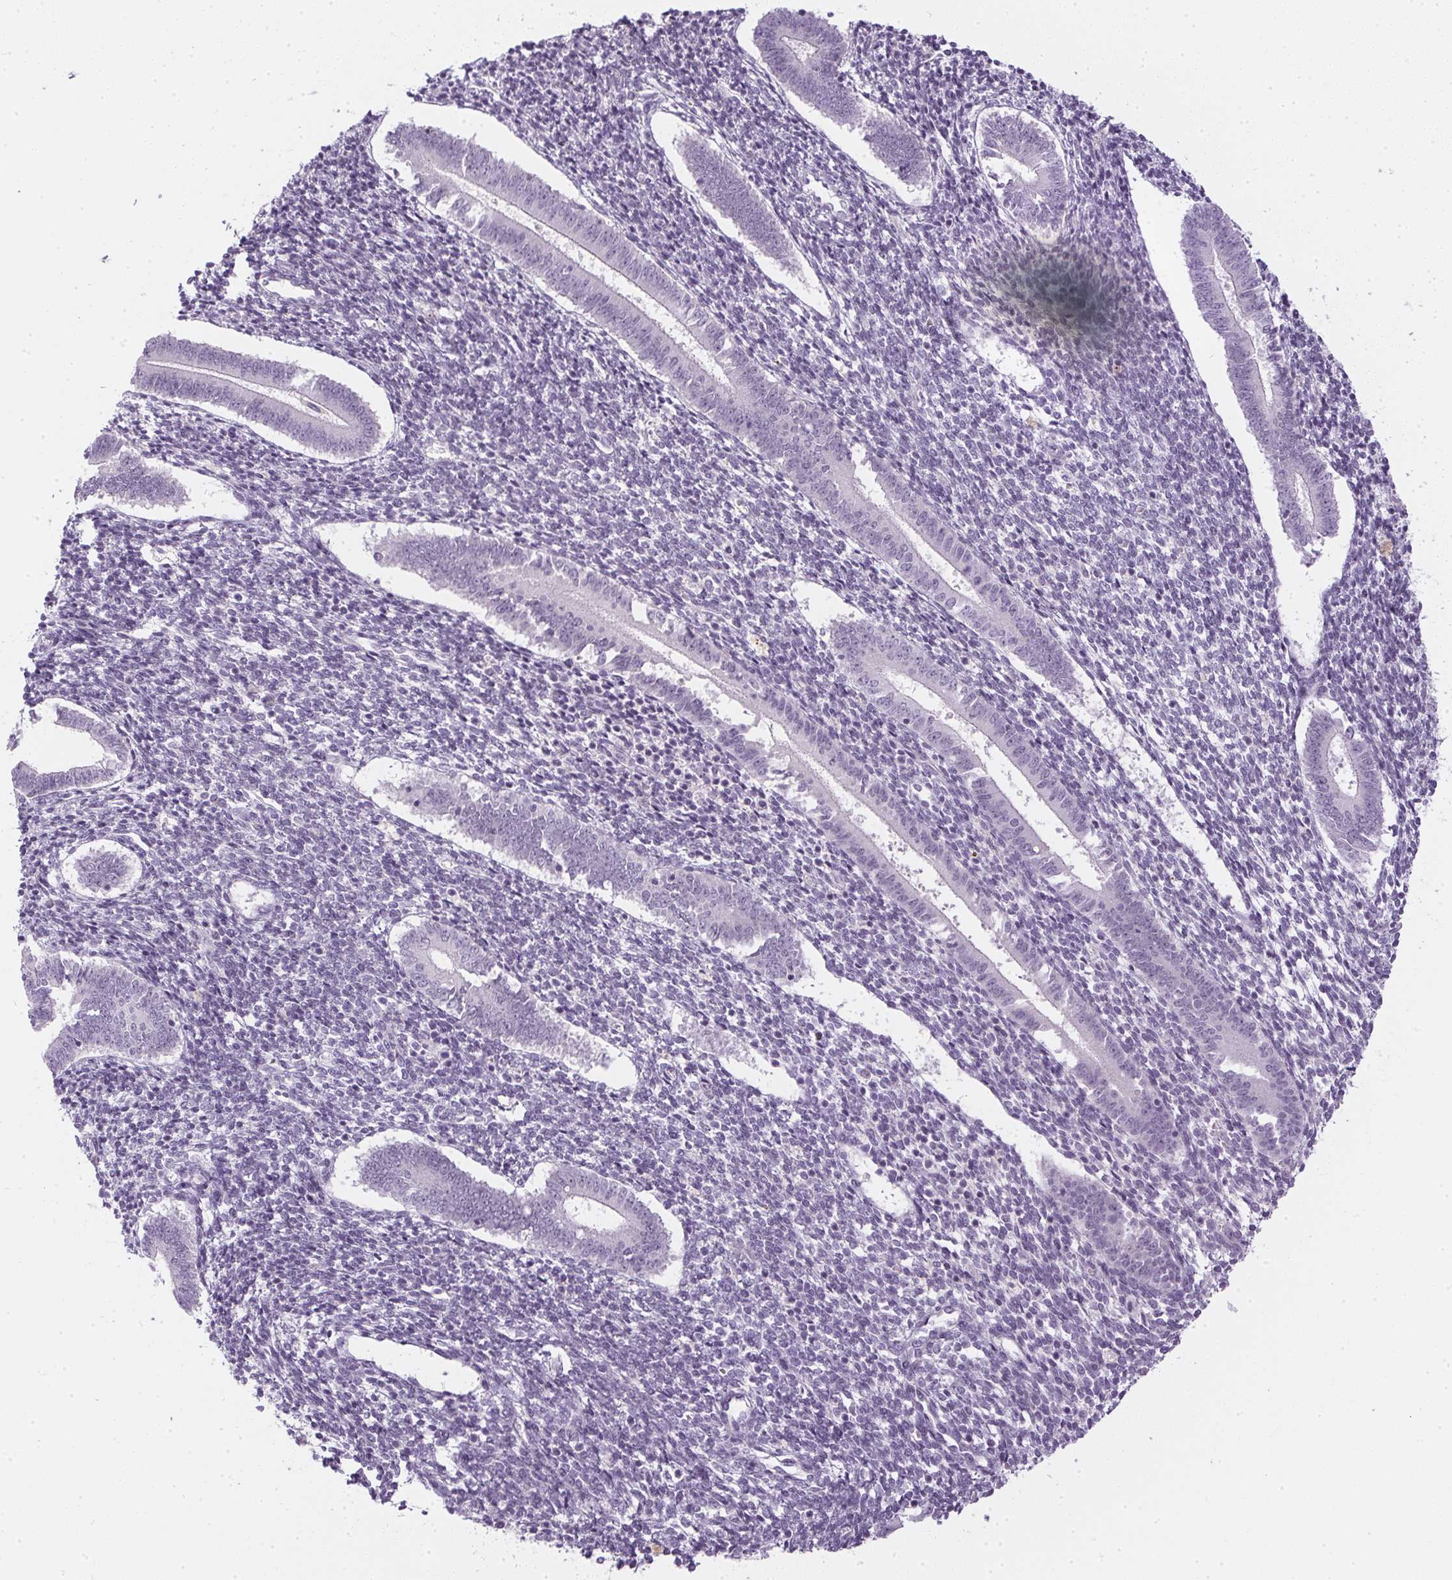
{"staining": {"intensity": "negative", "quantity": "none", "location": "none"}, "tissue": "endometrium", "cell_type": "Cells in endometrial stroma", "image_type": "normal", "snomed": [{"axis": "morphology", "description": "Normal tissue, NOS"}, {"axis": "topography", "description": "Endometrium"}], "caption": "Immunohistochemistry image of unremarkable endometrium stained for a protein (brown), which exhibits no expression in cells in endometrial stroma.", "gene": "PPY", "patient": {"sex": "female", "age": 25}}